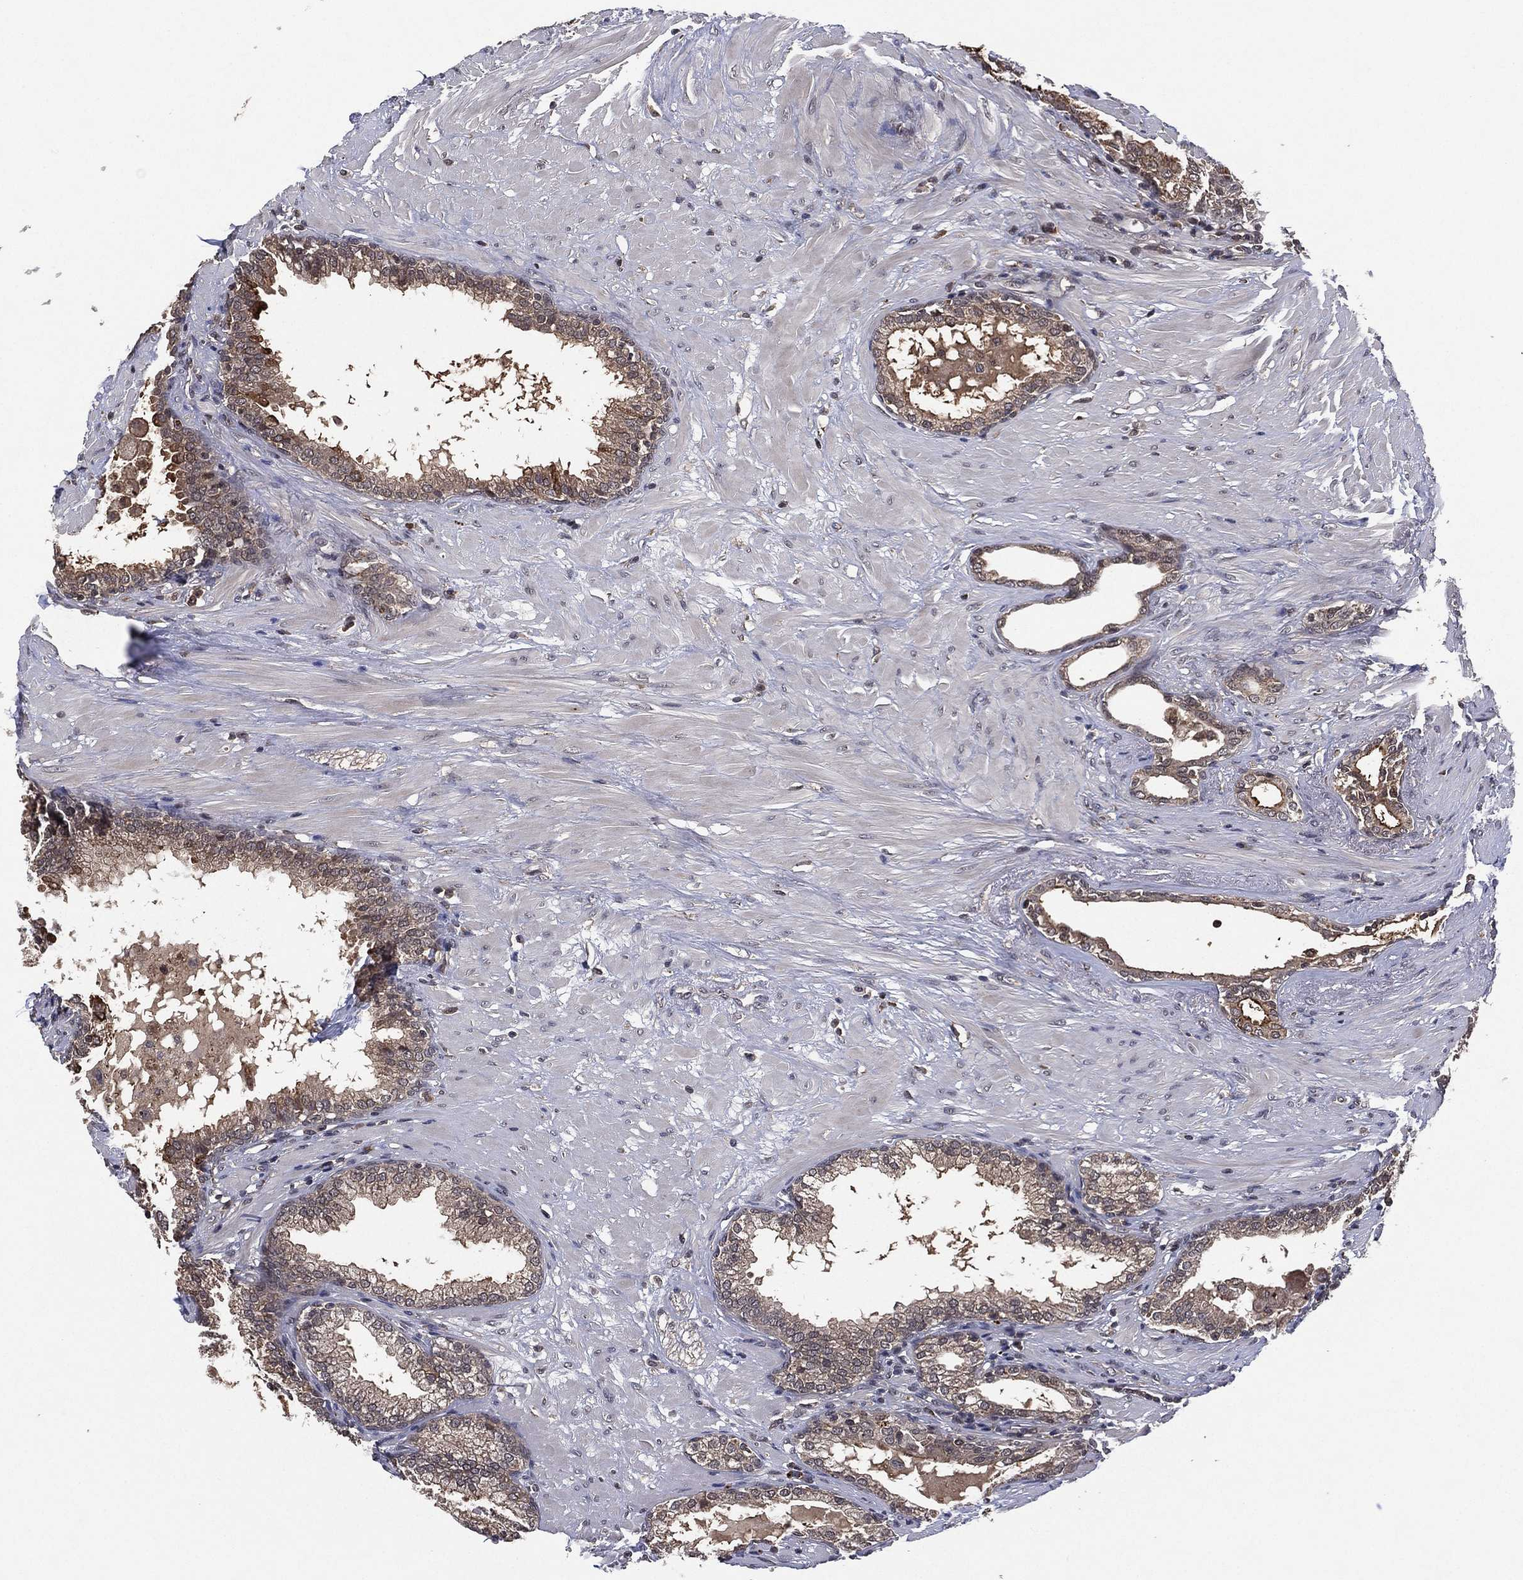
{"staining": {"intensity": "negative", "quantity": "none", "location": "none"}, "tissue": "prostate", "cell_type": "Glandular cells", "image_type": "normal", "snomed": [{"axis": "morphology", "description": "Normal tissue, NOS"}, {"axis": "topography", "description": "Prostate"}], "caption": "A high-resolution histopathology image shows IHC staining of unremarkable prostate, which displays no significant positivity in glandular cells.", "gene": "ATG4B", "patient": {"sex": "male", "age": 64}}